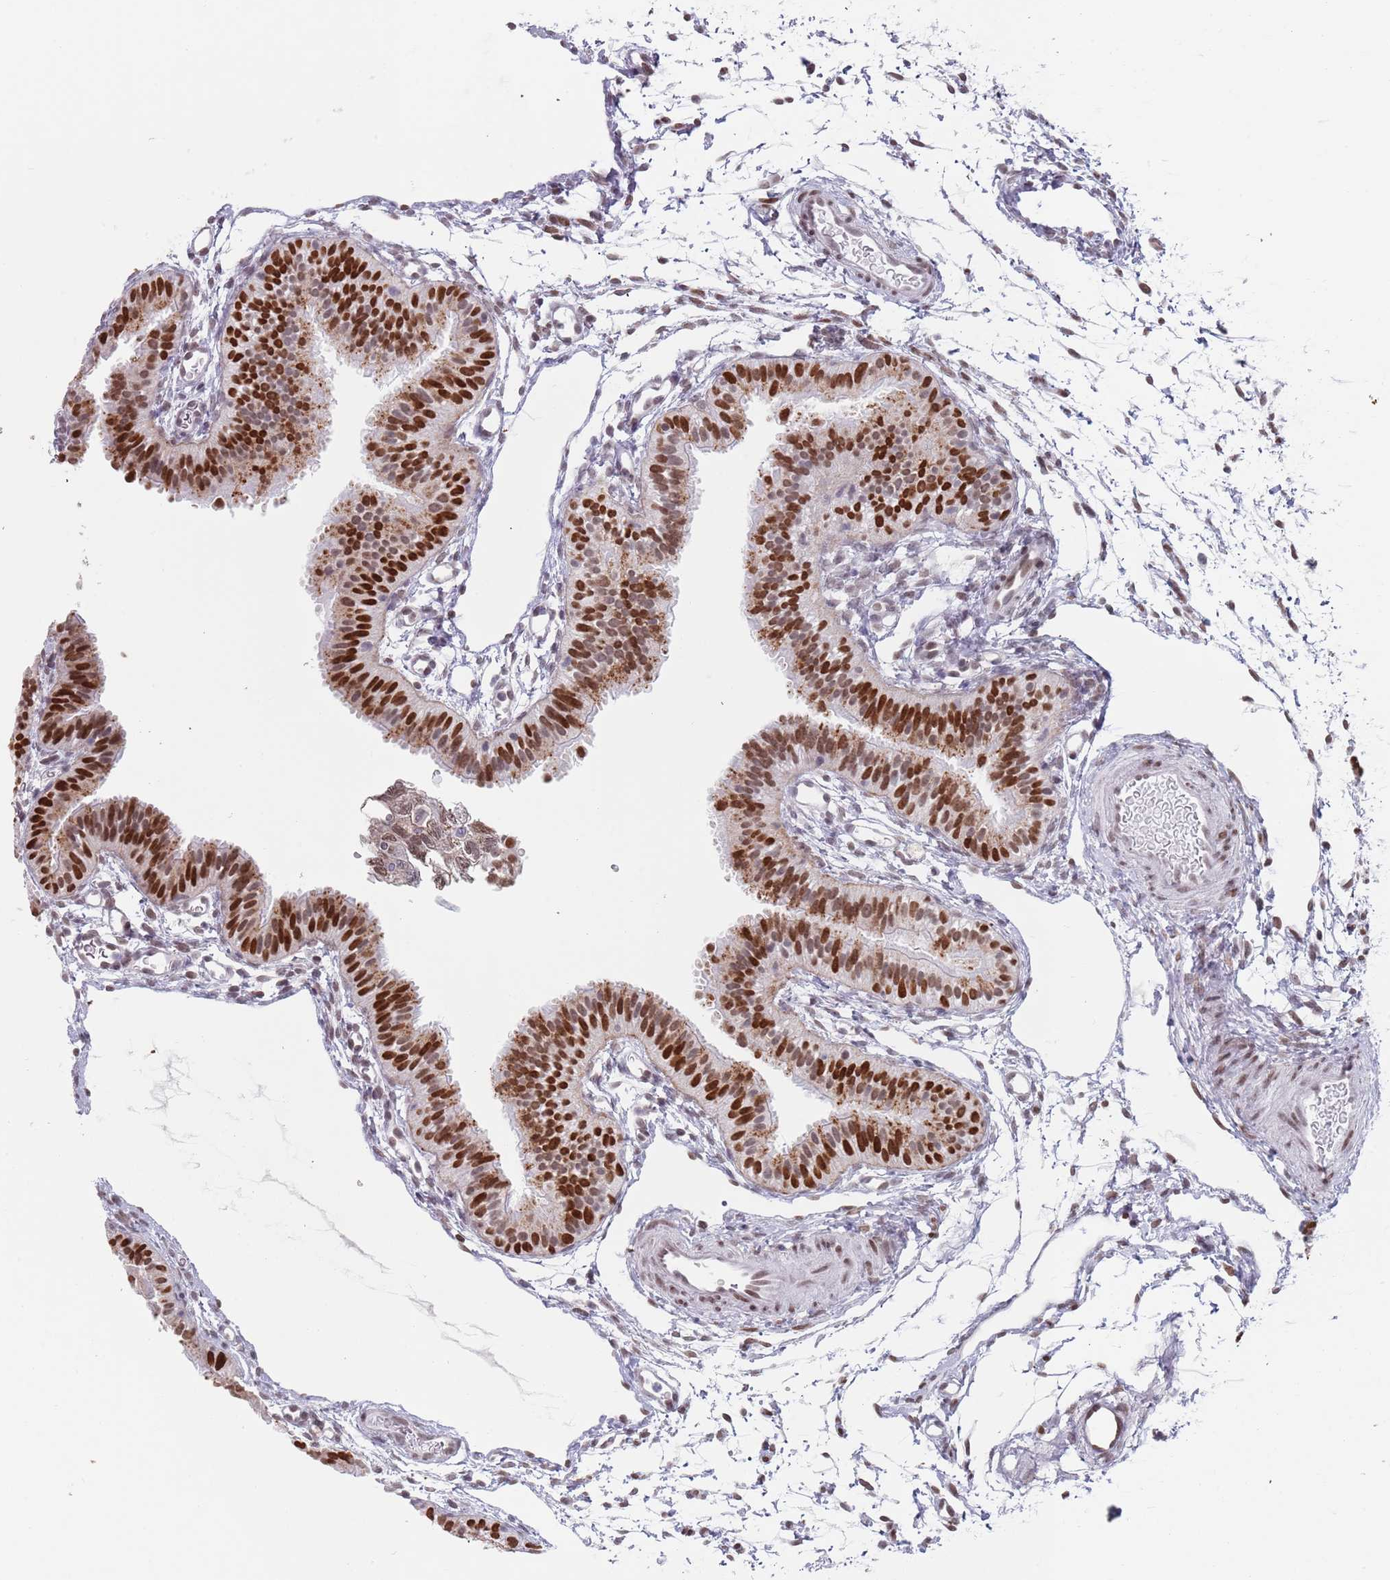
{"staining": {"intensity": "strong", "quantity": ">75%", "location": "nuclear"}, "tissue": "fallopian tube", "cell_type": "Glandular cells", "image_type": "normal", "snomed": [{"axis": "morphology", "description": "Normal tissue, NOS"}, {"axis": "topography", "description": "Fallopian tube"}], "caption": "A micrograph showing strong nuclear expression in approximately >75% of glandular cells in benign fallopian tube, as visualized by brown immunohistochemical staining.", "gene": "MFSD12", "patient": {"sex": "female", "age": 35}}